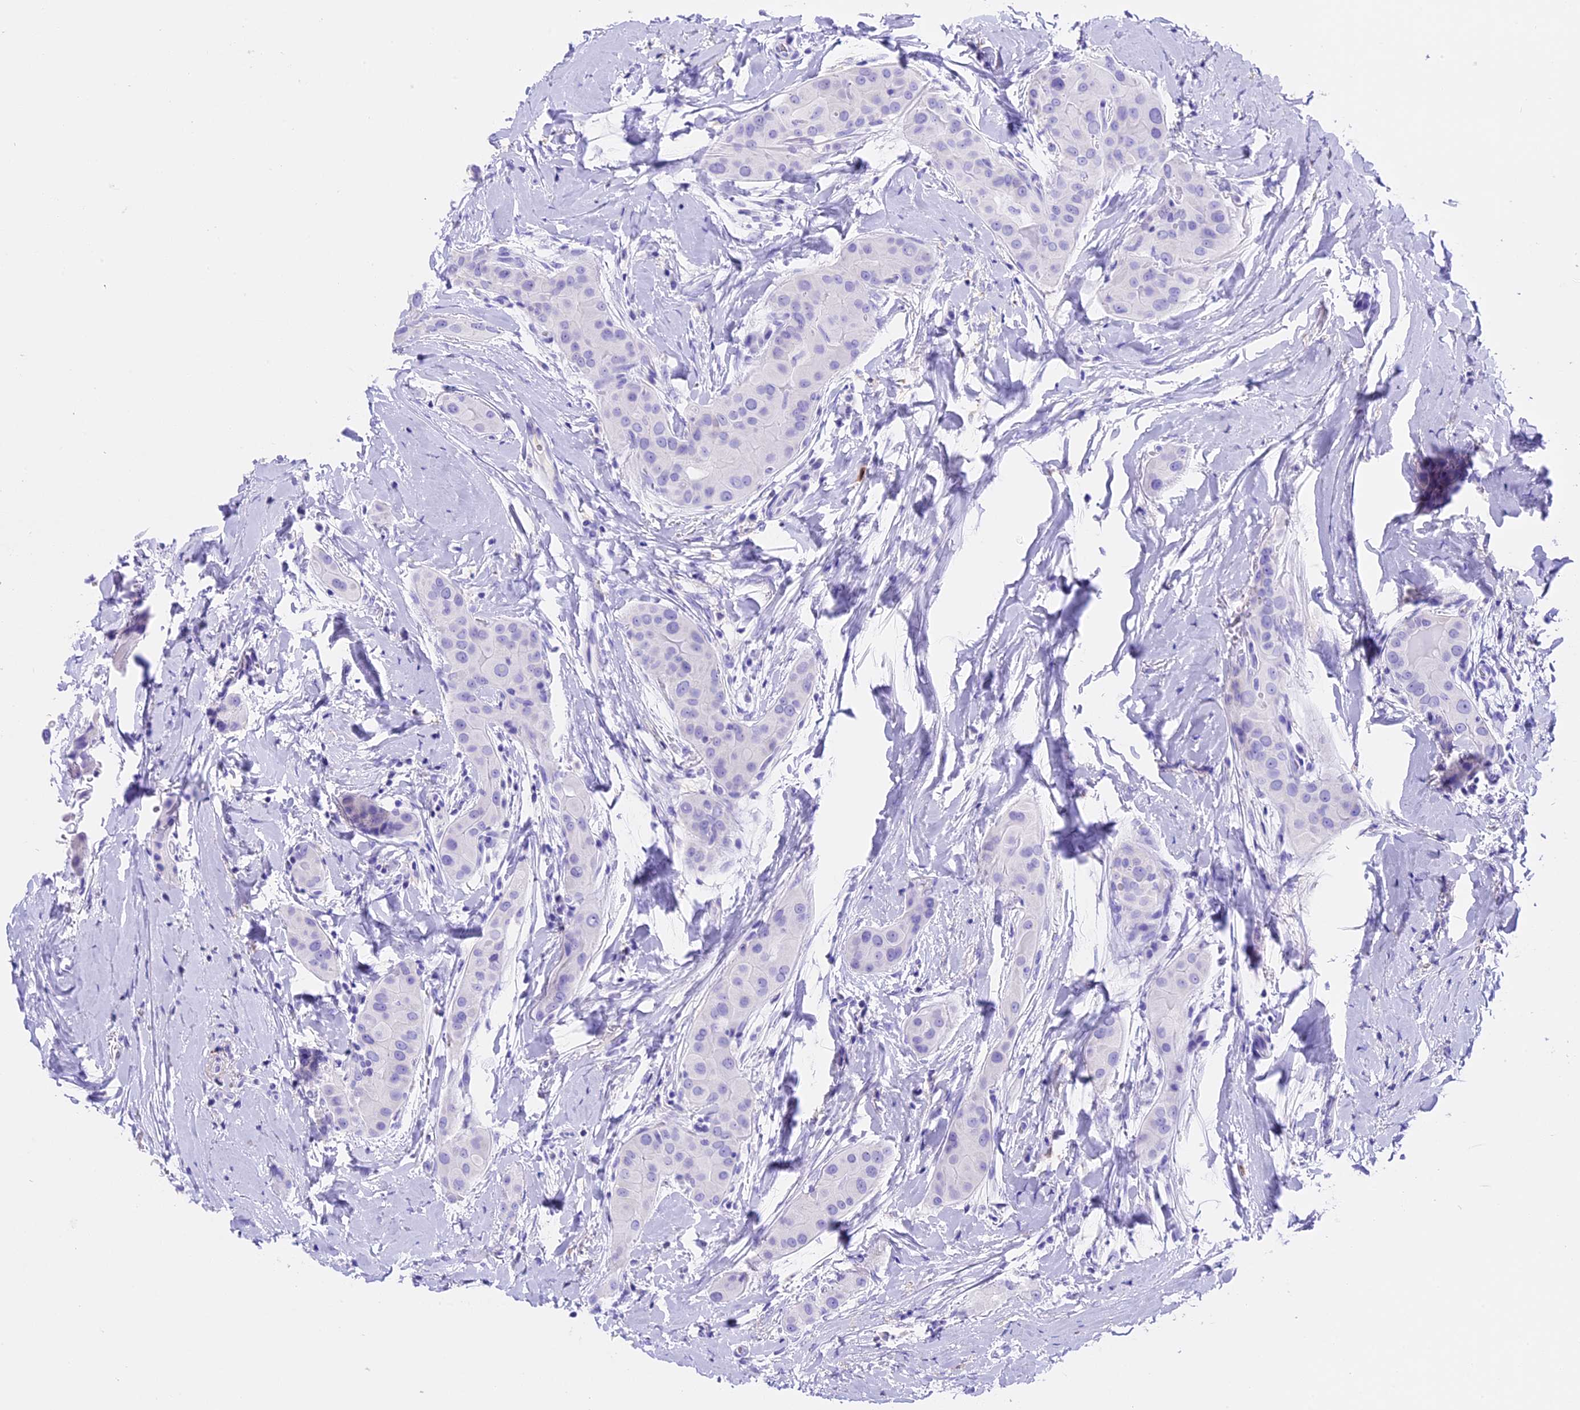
{"staining": {"intensity": "negative", "quantity": "none", "location": "none"}, "tissue": "thyroid cancer", "cell_type": "Tumor cells", "image_type": "cancer", "snomed": [{"axis": "morphology", "description": "Papillary adenocarcinoma, NOS"}, {"axis": "topography", "description": "Thyroid gland"}], "caption": "Immunohistochemical staining of human papillary adenocarcinoma (thyroid) displays no significant staining in tumor cells.", "gene": "CLC", "patient": {"sex": "male", "age": 33}}